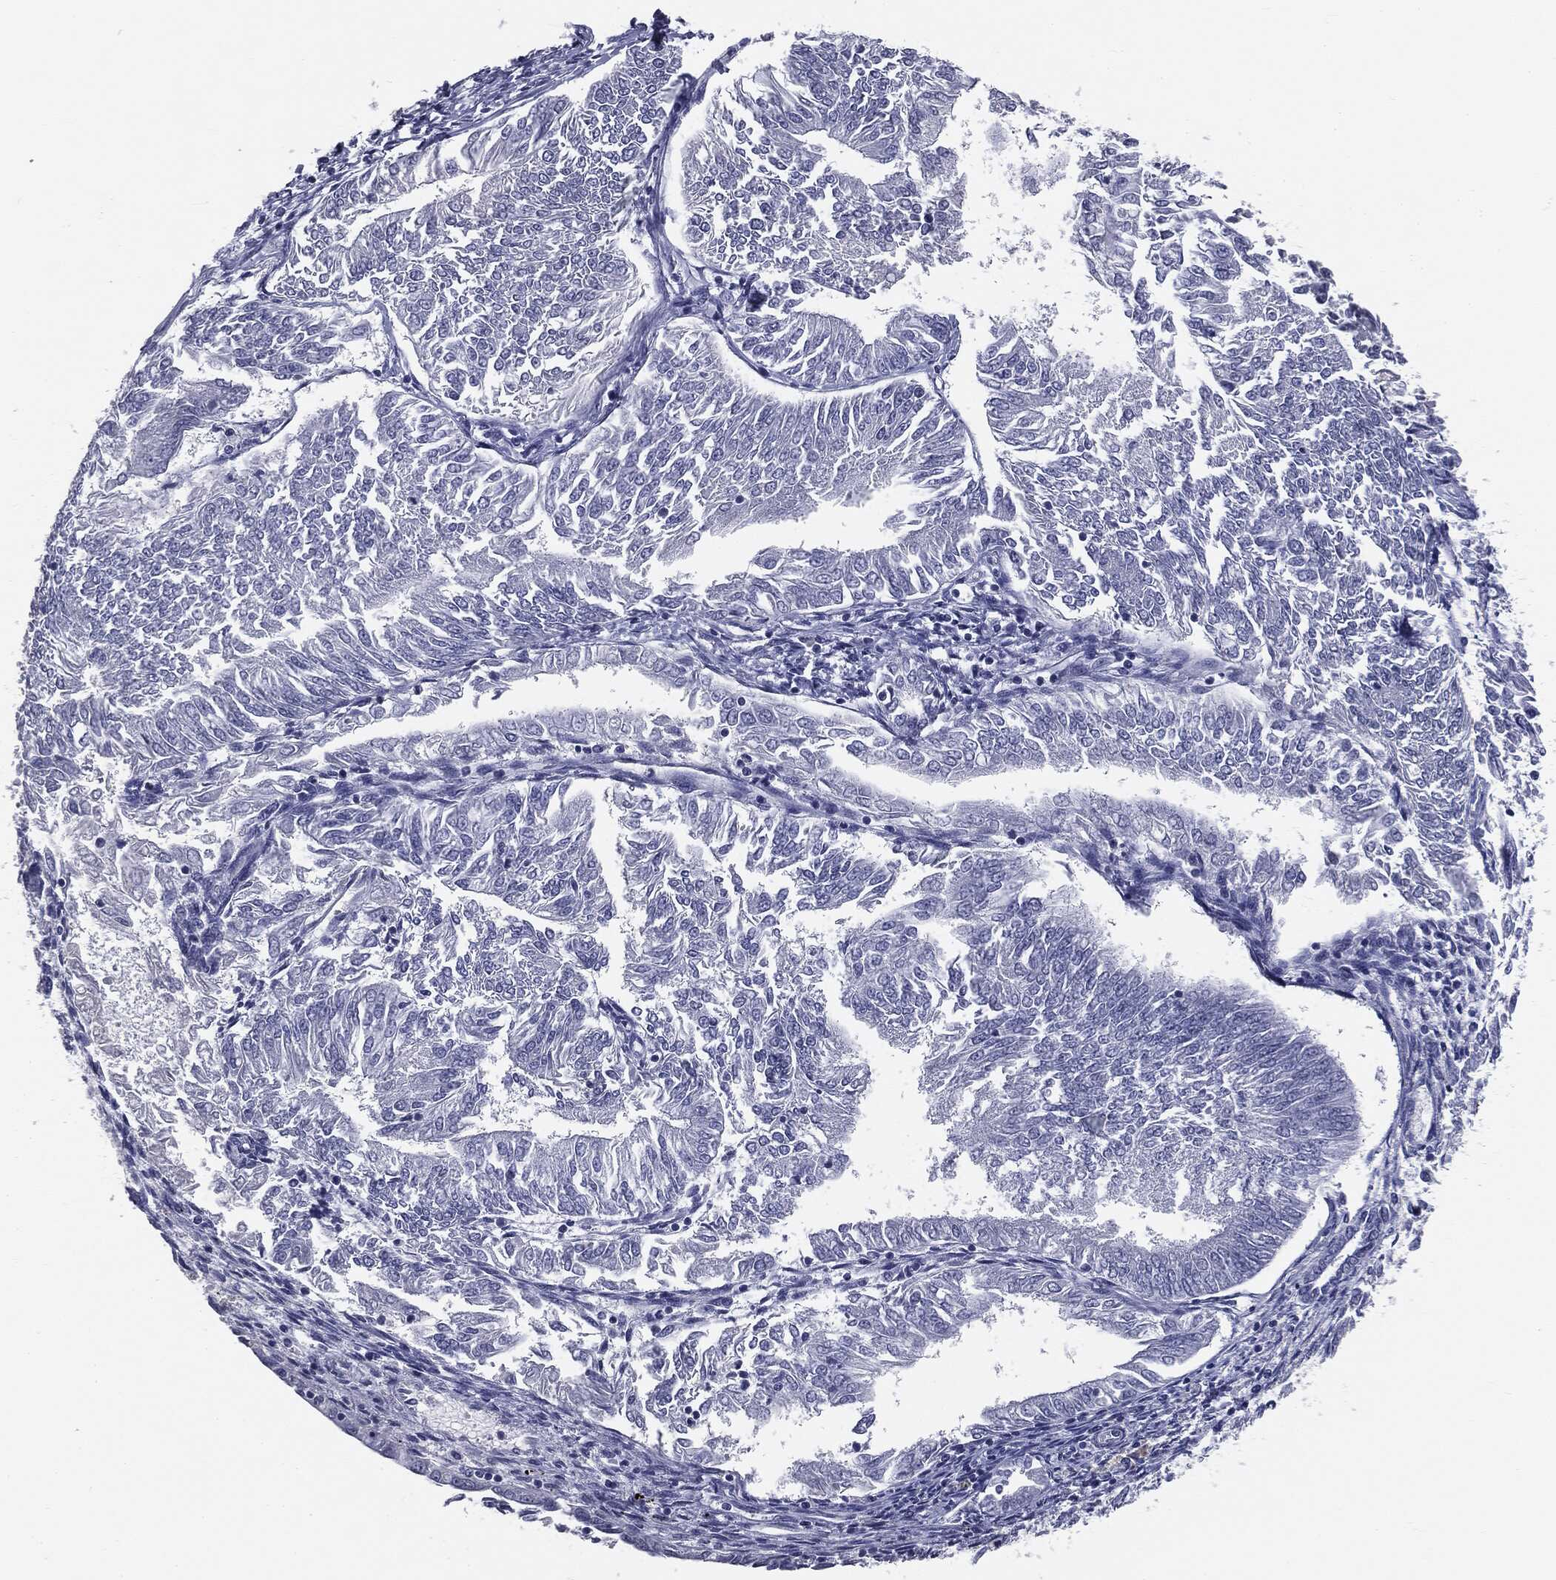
{"staining": {"intensity": "negative", "quantity": "none", "location": "none"}, "tissue": "endometrial cancer", "cell_type": "Tumor cells", "image_type": "cancer", "snomed": [{"axis": "morphology", "description": "Adenocarcinoma, NOS"}, {"axis": "topography", "description": "Endometrium"}], "caption": "There is no significant positivity in tumor cells of endometrial adenocarcinoma.", "gene": "AFP", "patient": {"sex": "female", "age": 58}}